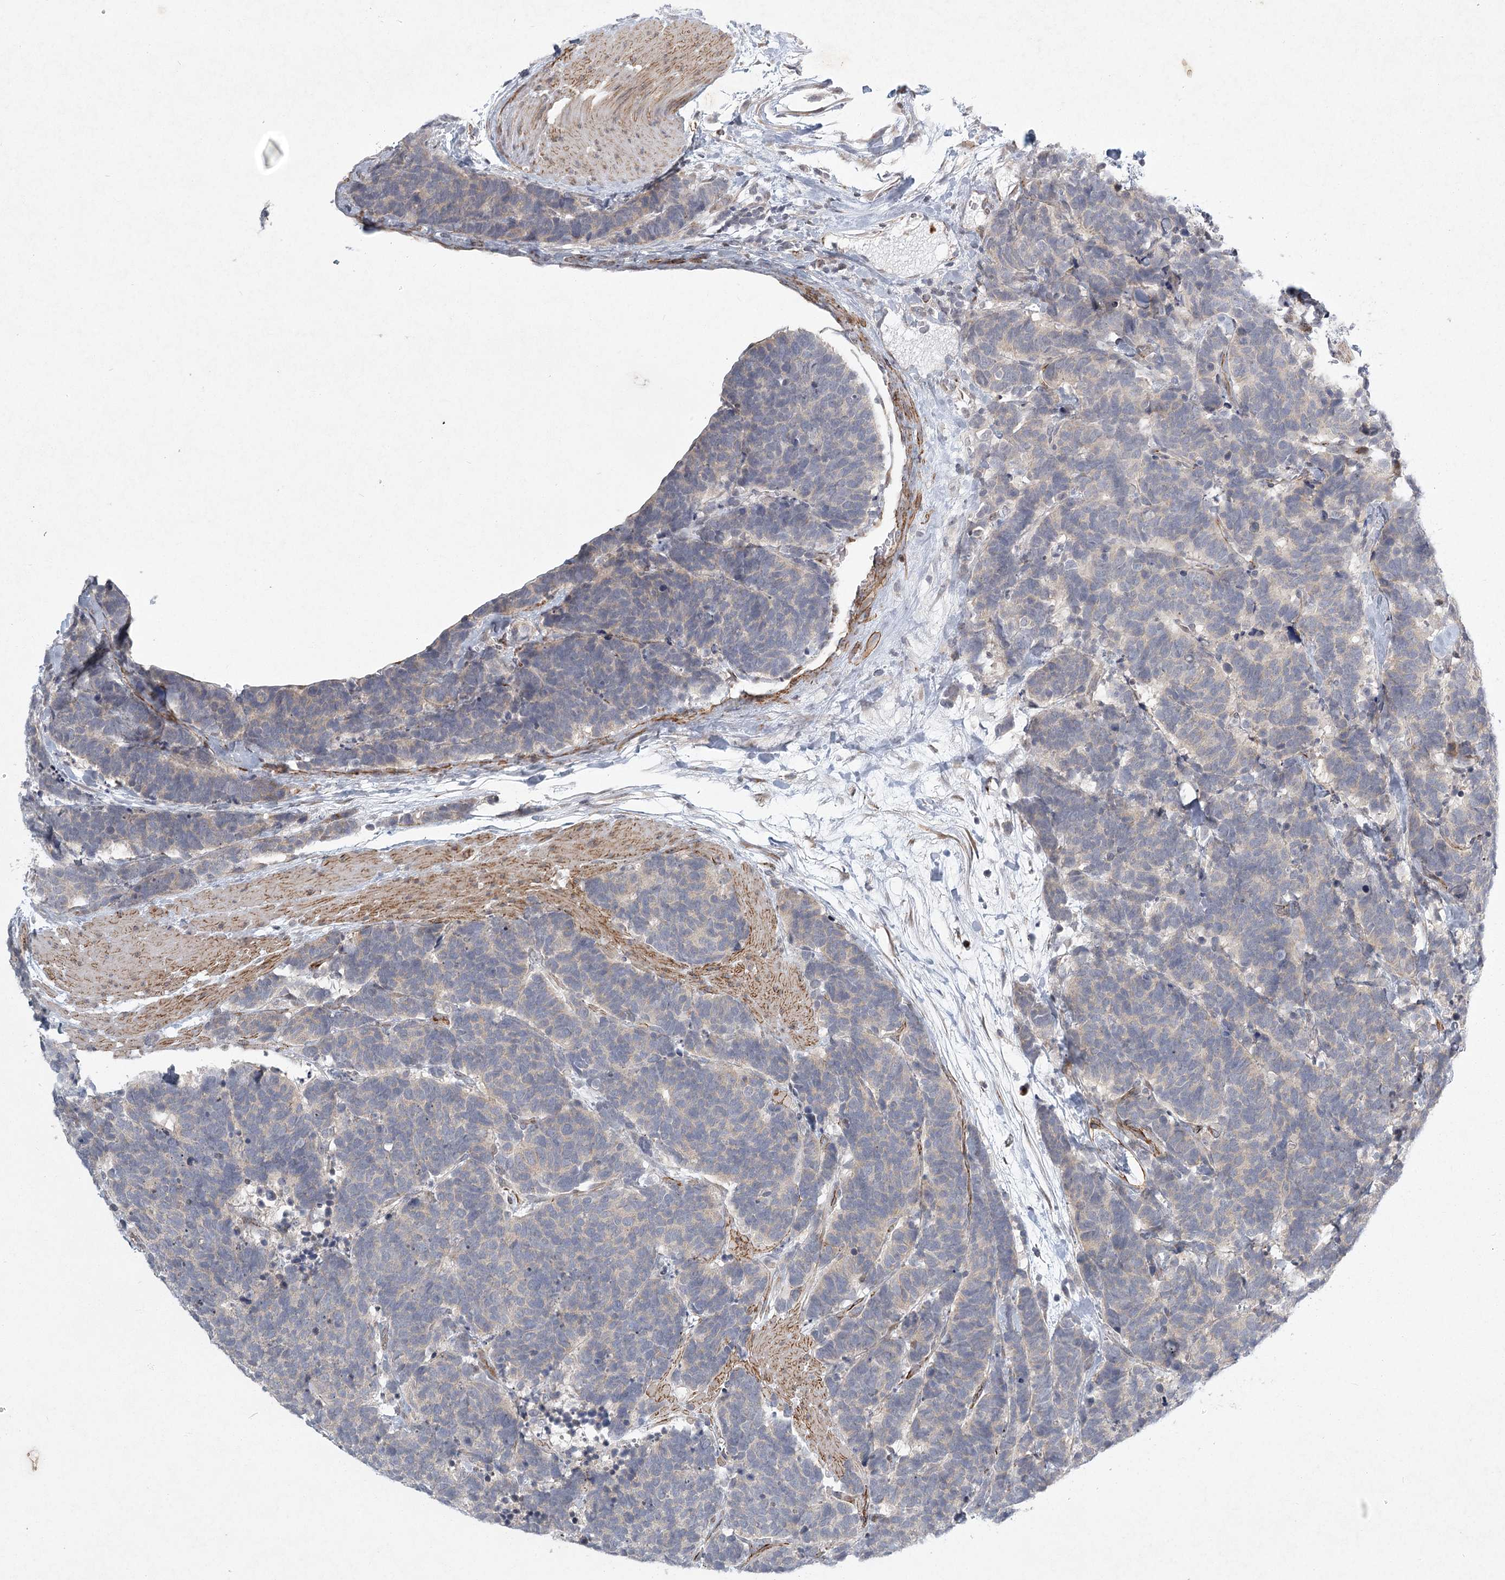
{"staining": {"intensity": "weak", "quantity": "<25%", "location": "cytoplasmic/membranous"}, "tissue": "carcinoid", "cell_type": "Tumor cells", "image_type": "cancer", "snomed": [{"axis": "morphology", "description": "Carcinoma, NOS"}, {"axis": "morphology", "description": "Carcinoid, malignant, NOS"}, {"axis": "topography", "description": "Urinary bladder"}], "caption": "DAB immunohistochemical staining of carcinoma shows no significant expression in tumor cells.", "gene": "MEPE", "patient": {"sex": "male", "age": 57}}